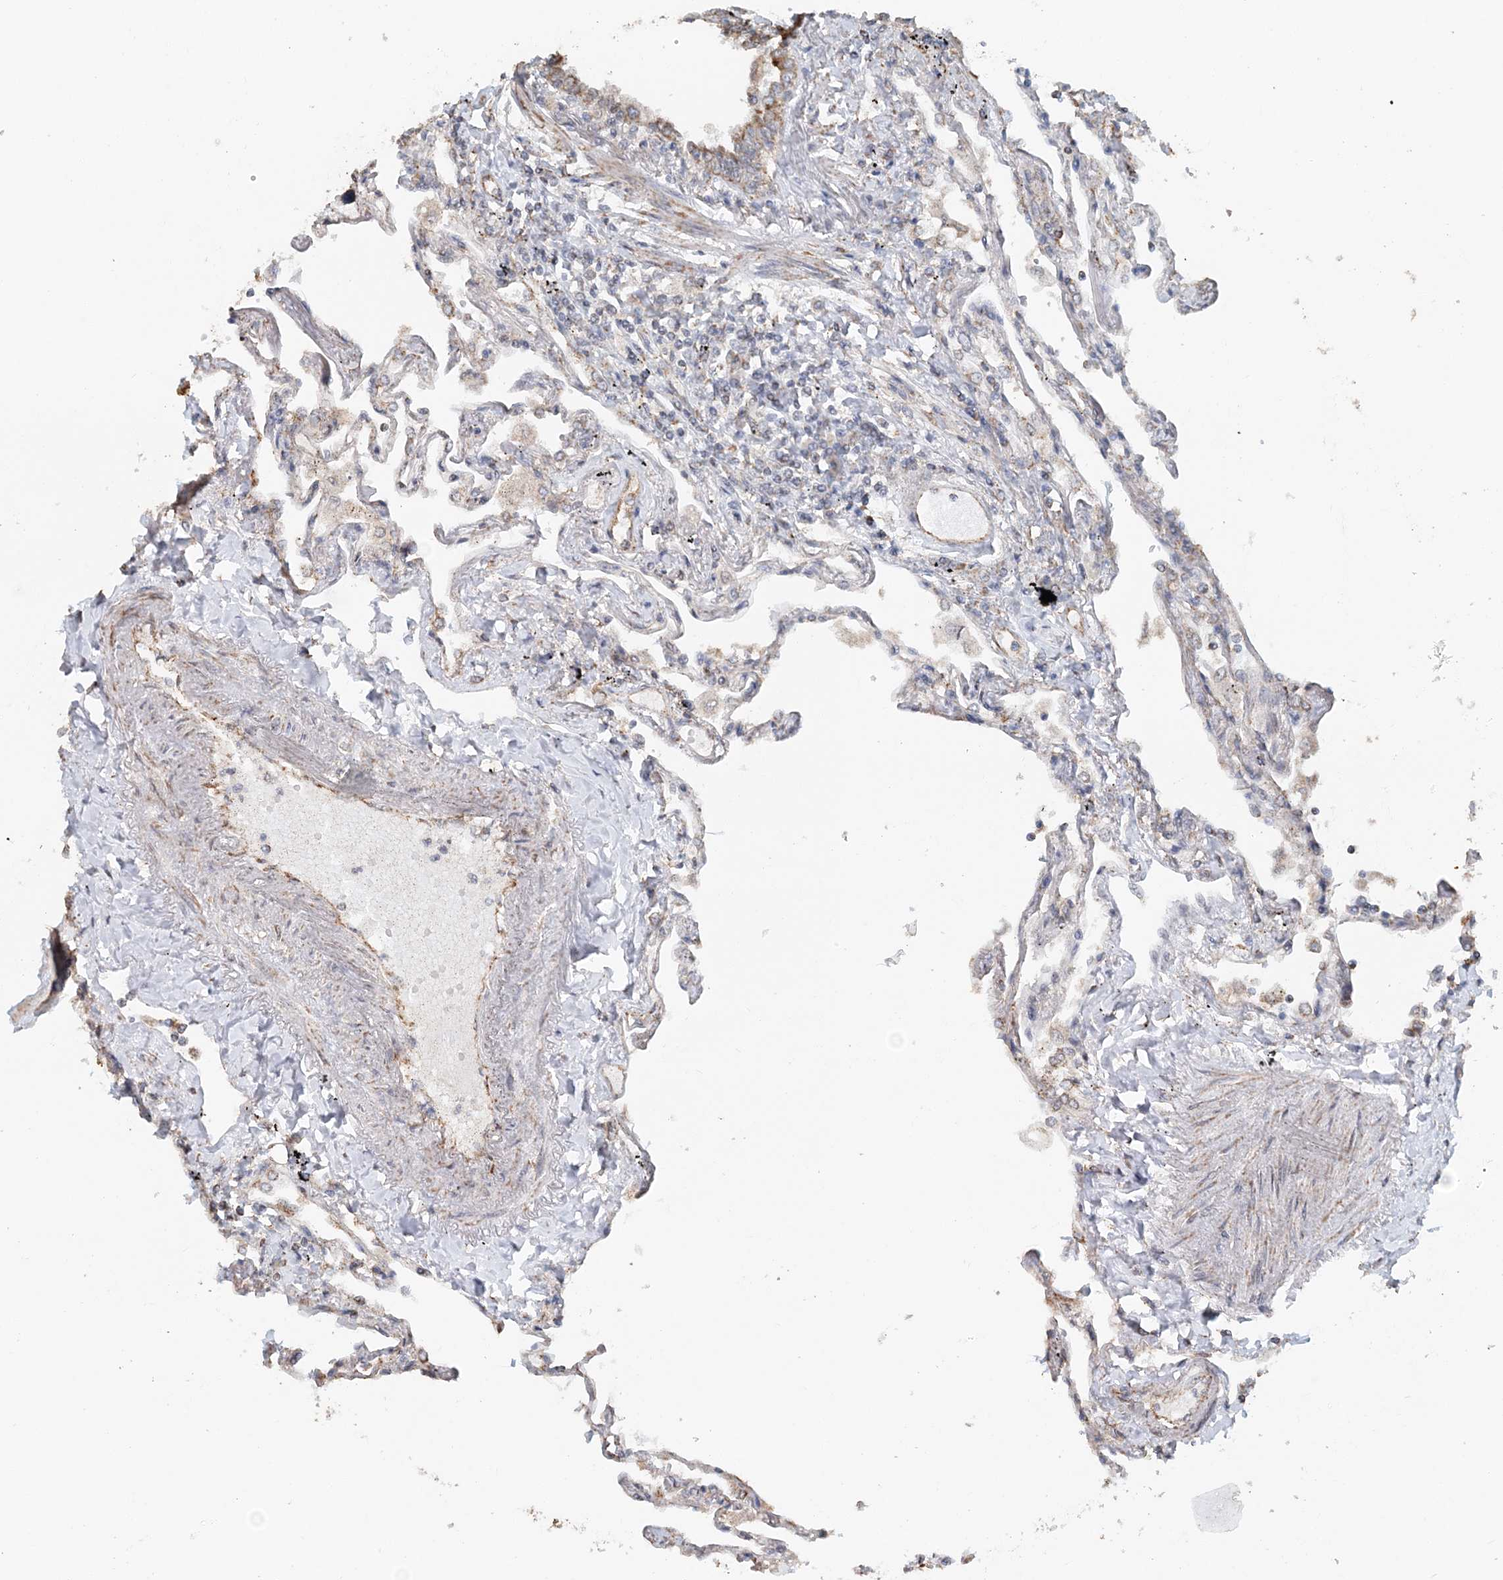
{"staining": {"intensity": "weak", "quantity": "<25%", "location": "cytoplasmic/membranous,nuclear"}, "tissue": "lung", "cell_type": "Alveolar cells", "image_type": "normal", "snomed": [{"axis": "morphology", "description": "Normal tissue, NOS"}, {"axis": "topography", "description": "Lung"}], "caption": "A micrograph of lung stained for a protein displays no brown staining in alveolar cells. (DAB (3,3'-diaminobenzidine) IHC, high magnification).", "gene": "FBXO38", "patient": {"sex": "female", "age": 67}}